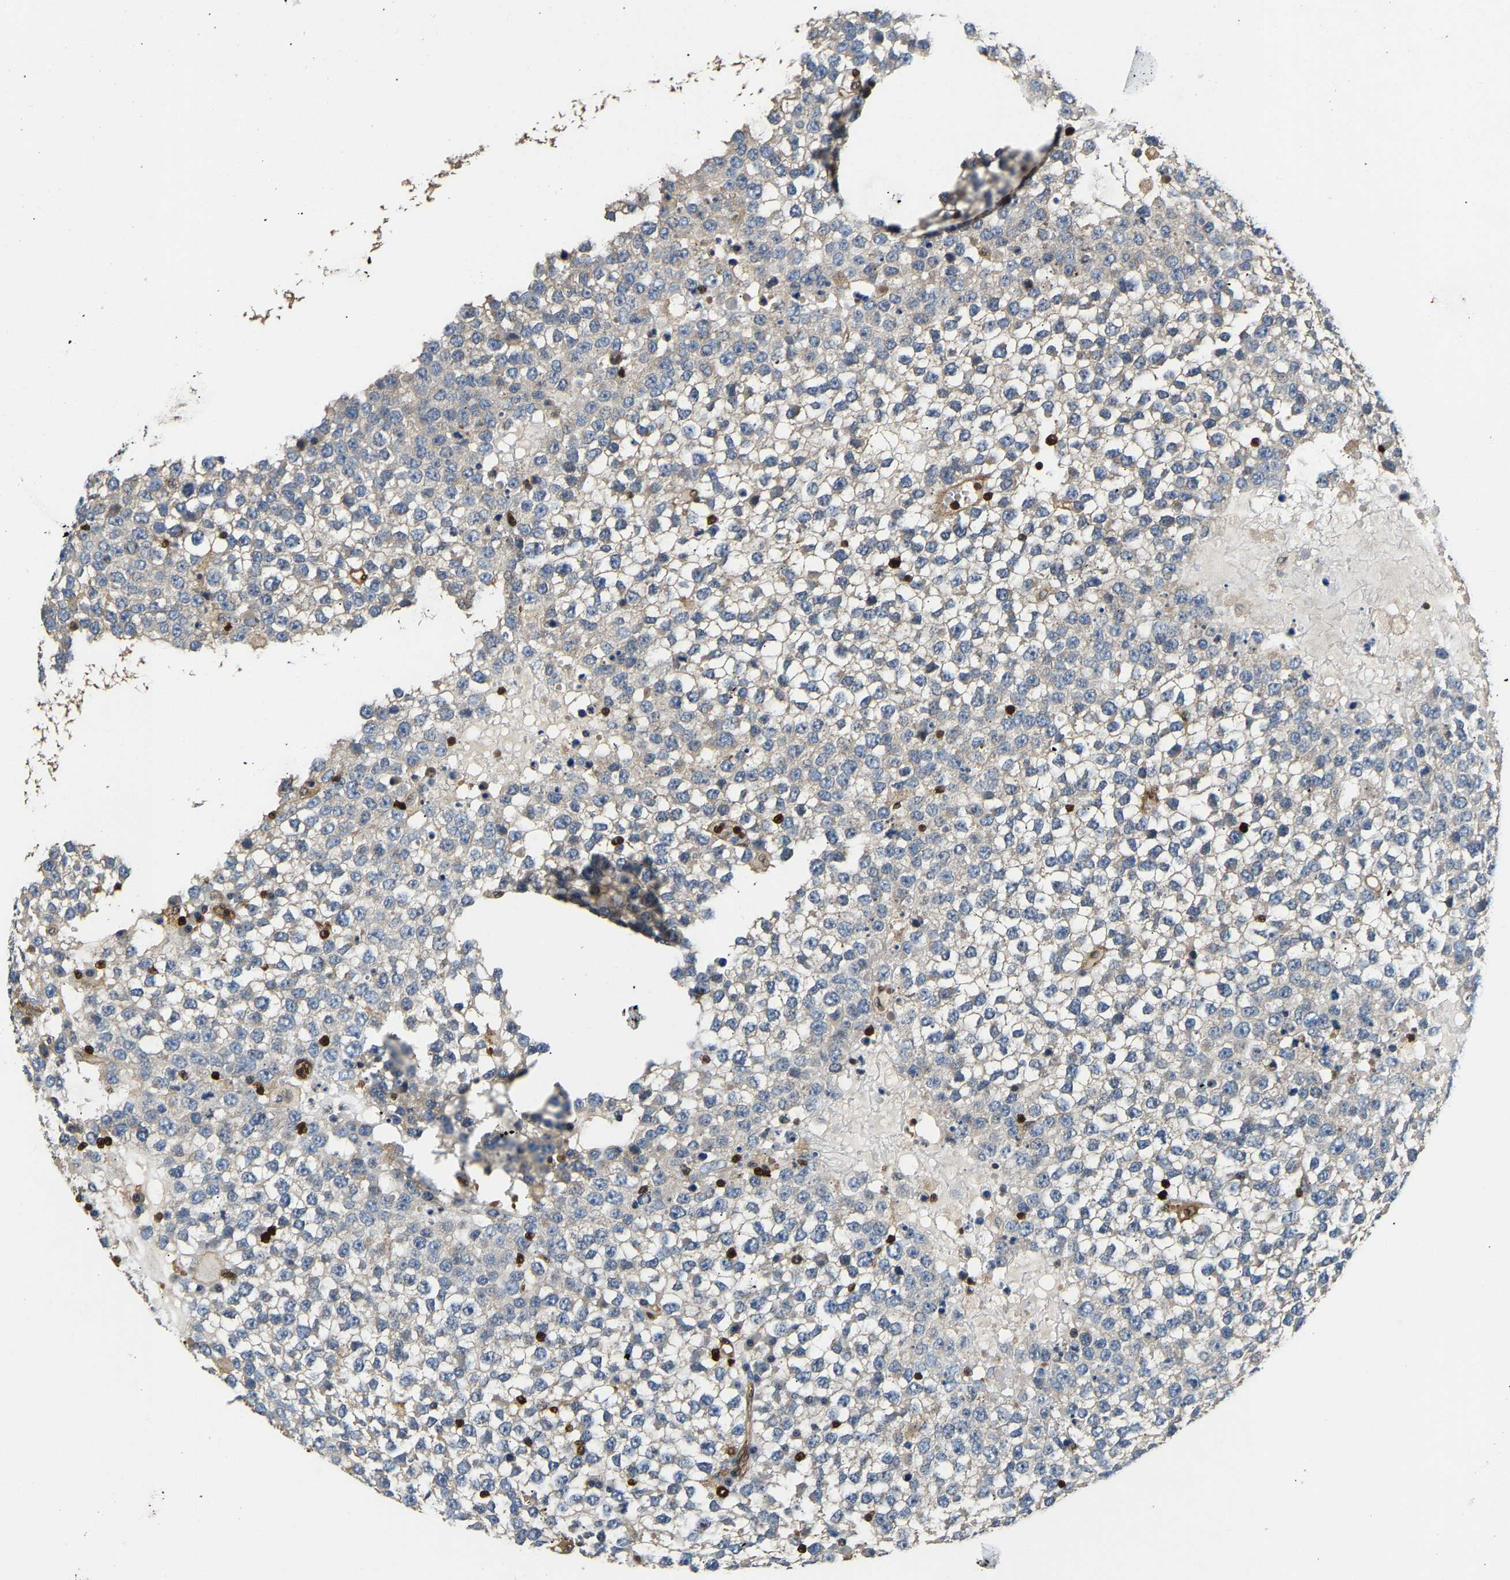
{"staining": {"intensity": "negative", "quantity": "none", "location": "none"}, "tissue": "testis cancer", "cell_type": "Tumor cells", "image_type": "cancer", "snomed": [{"axis": "morphology", "description": "Seminoma, NOS"}, {"axis": "topography", "description": "Testis"}], "caption": "Tumor cells show no significant positivity in testis cancer (seminoma). Brightfield microscopy of immunohistochemistry (IHC) stained with DAB (3,3'-diaminobenzidine) (brown) and hematoxylin (blue), captured at high magnification.", "gene": "GIMAP7", "patient": {"sex": "male", "age": 65}}